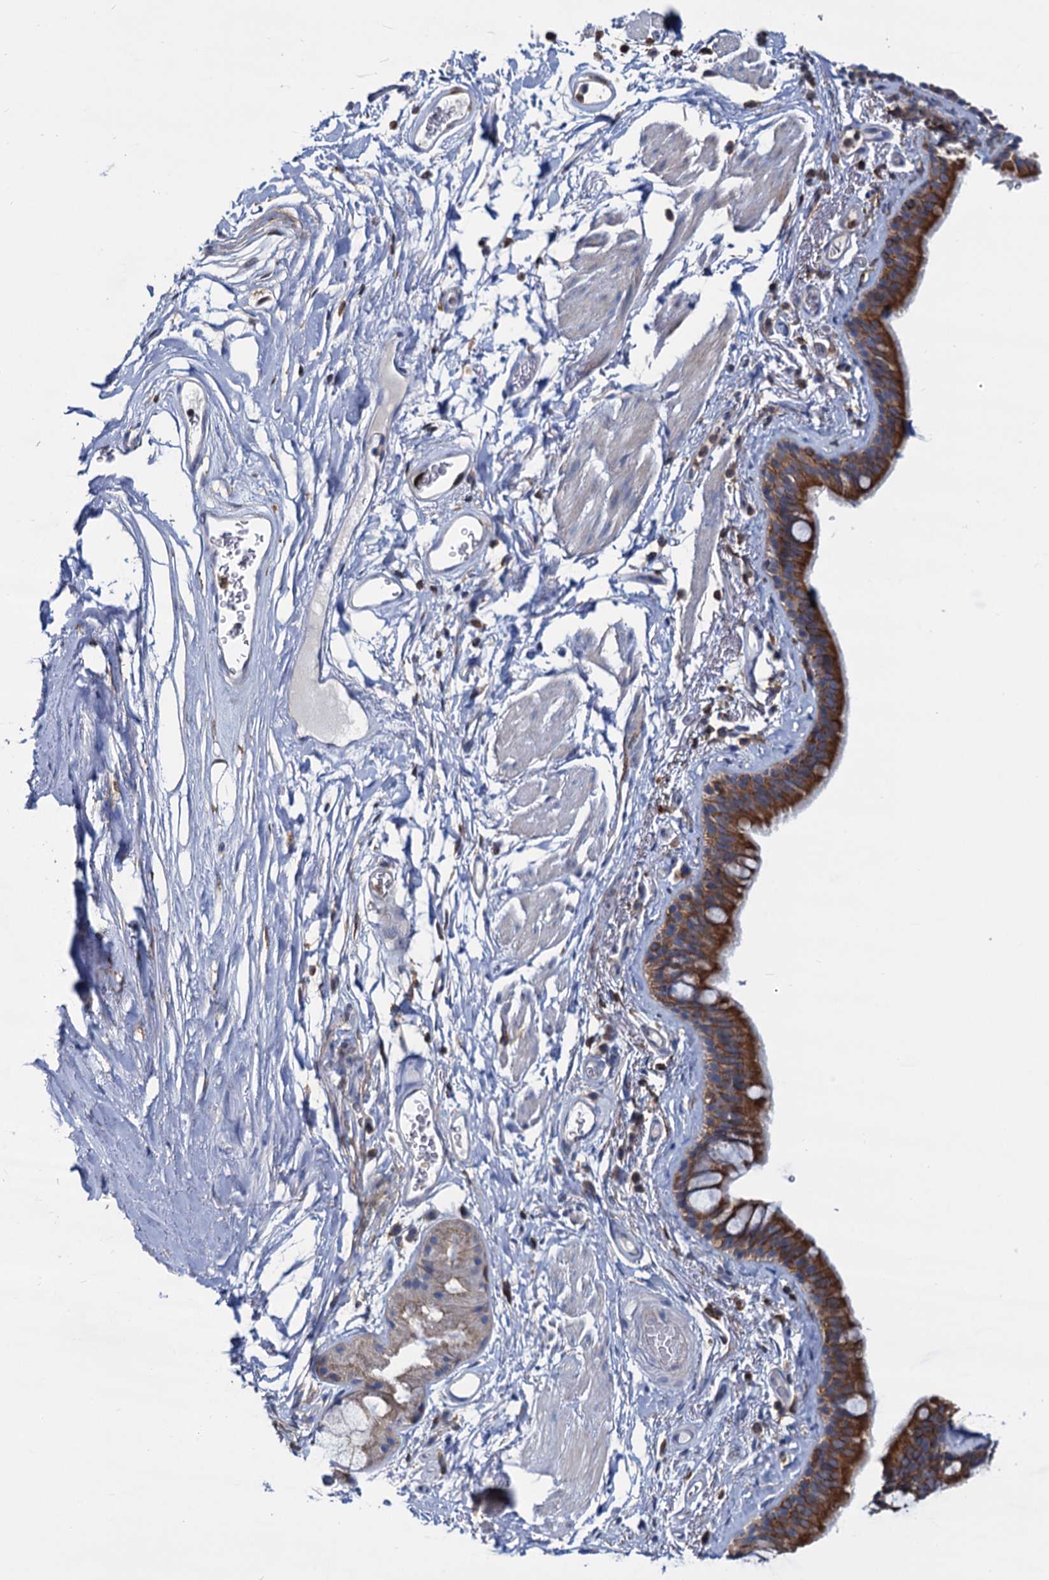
{"staining": {"intensity": "strong", "quantity": ">75%", "location": "cytoplasmic/membranous"}, "tissue": "bronchus", "cell_type": "Respiratory epithelial cells", "image_type": "normal", "snomed": [{"axis": "morphology", "description": "Normal tissue, NOS"}, {"axis": "topography", "description": "Cartilage tissue"}], "caption": "Human bronchus stained with a brown dye demonstrates strong cytoplasmic/membranous positive expression in approximately >75% of respiratory epithelial cells.", "gene": "LRCH4", "patient": {"sex": "male", "age": 63}}